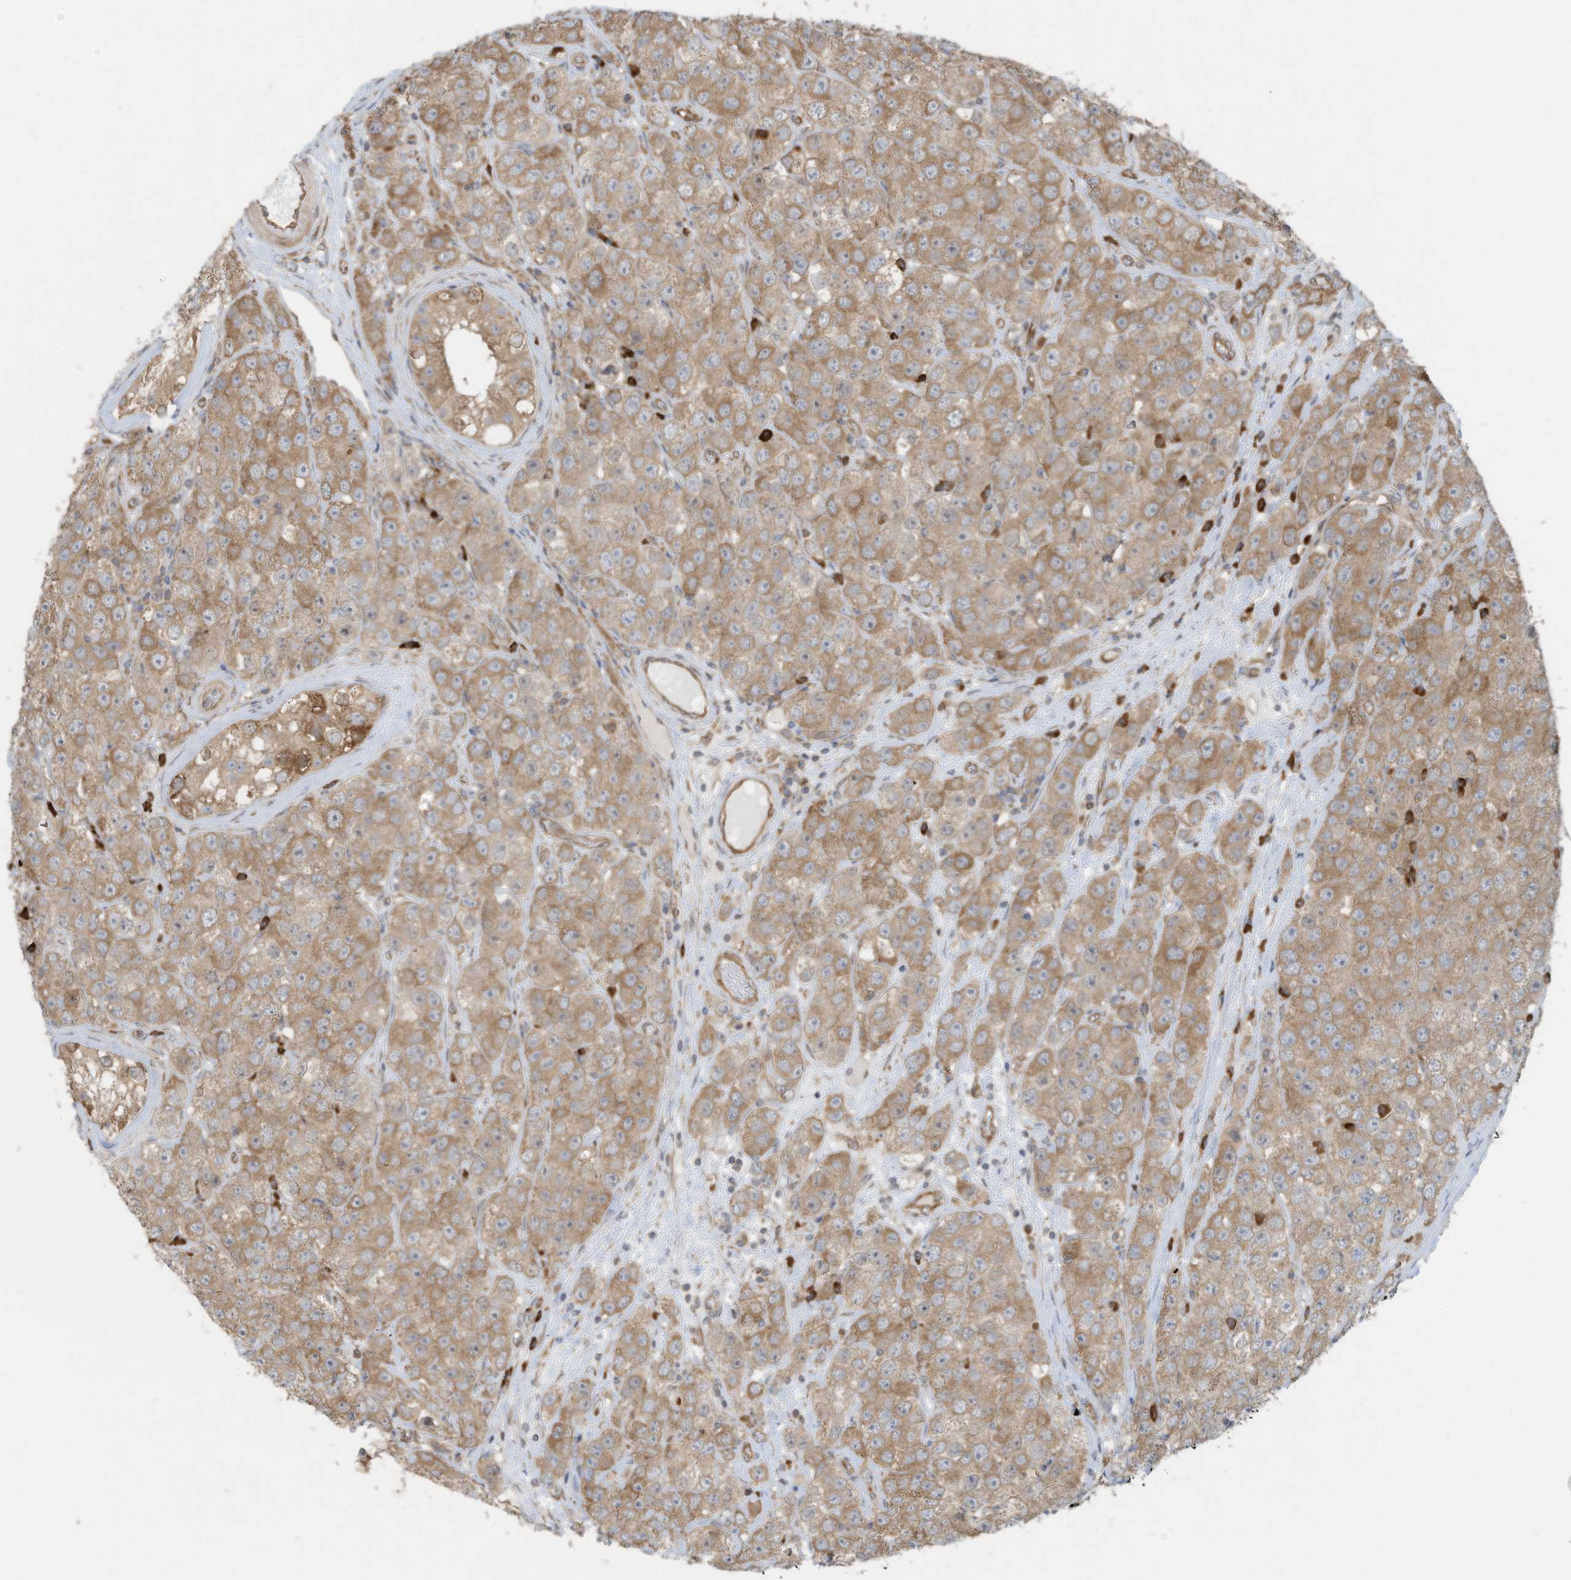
{"staining": {"intensity": "moderate", "quantity": ">75%", "location": "cytoplasmic/membranous"}, "tissue": "testis cancer", "cell_type": "Tumor cells", "image_type": "cancer", "snomed": [{"axis": "morphology", "description": "Seminoma, NOS"}, {"axis": "topography", "description": "Testis"}], "caption": "IHC (DAB) staining of testis seminoma exhibits moderate cytoplasmic/membranous protein staining in approximately >75% of tumor cells.", "gene": "USE1", "patient": {"sex": "male", "age": 28}}